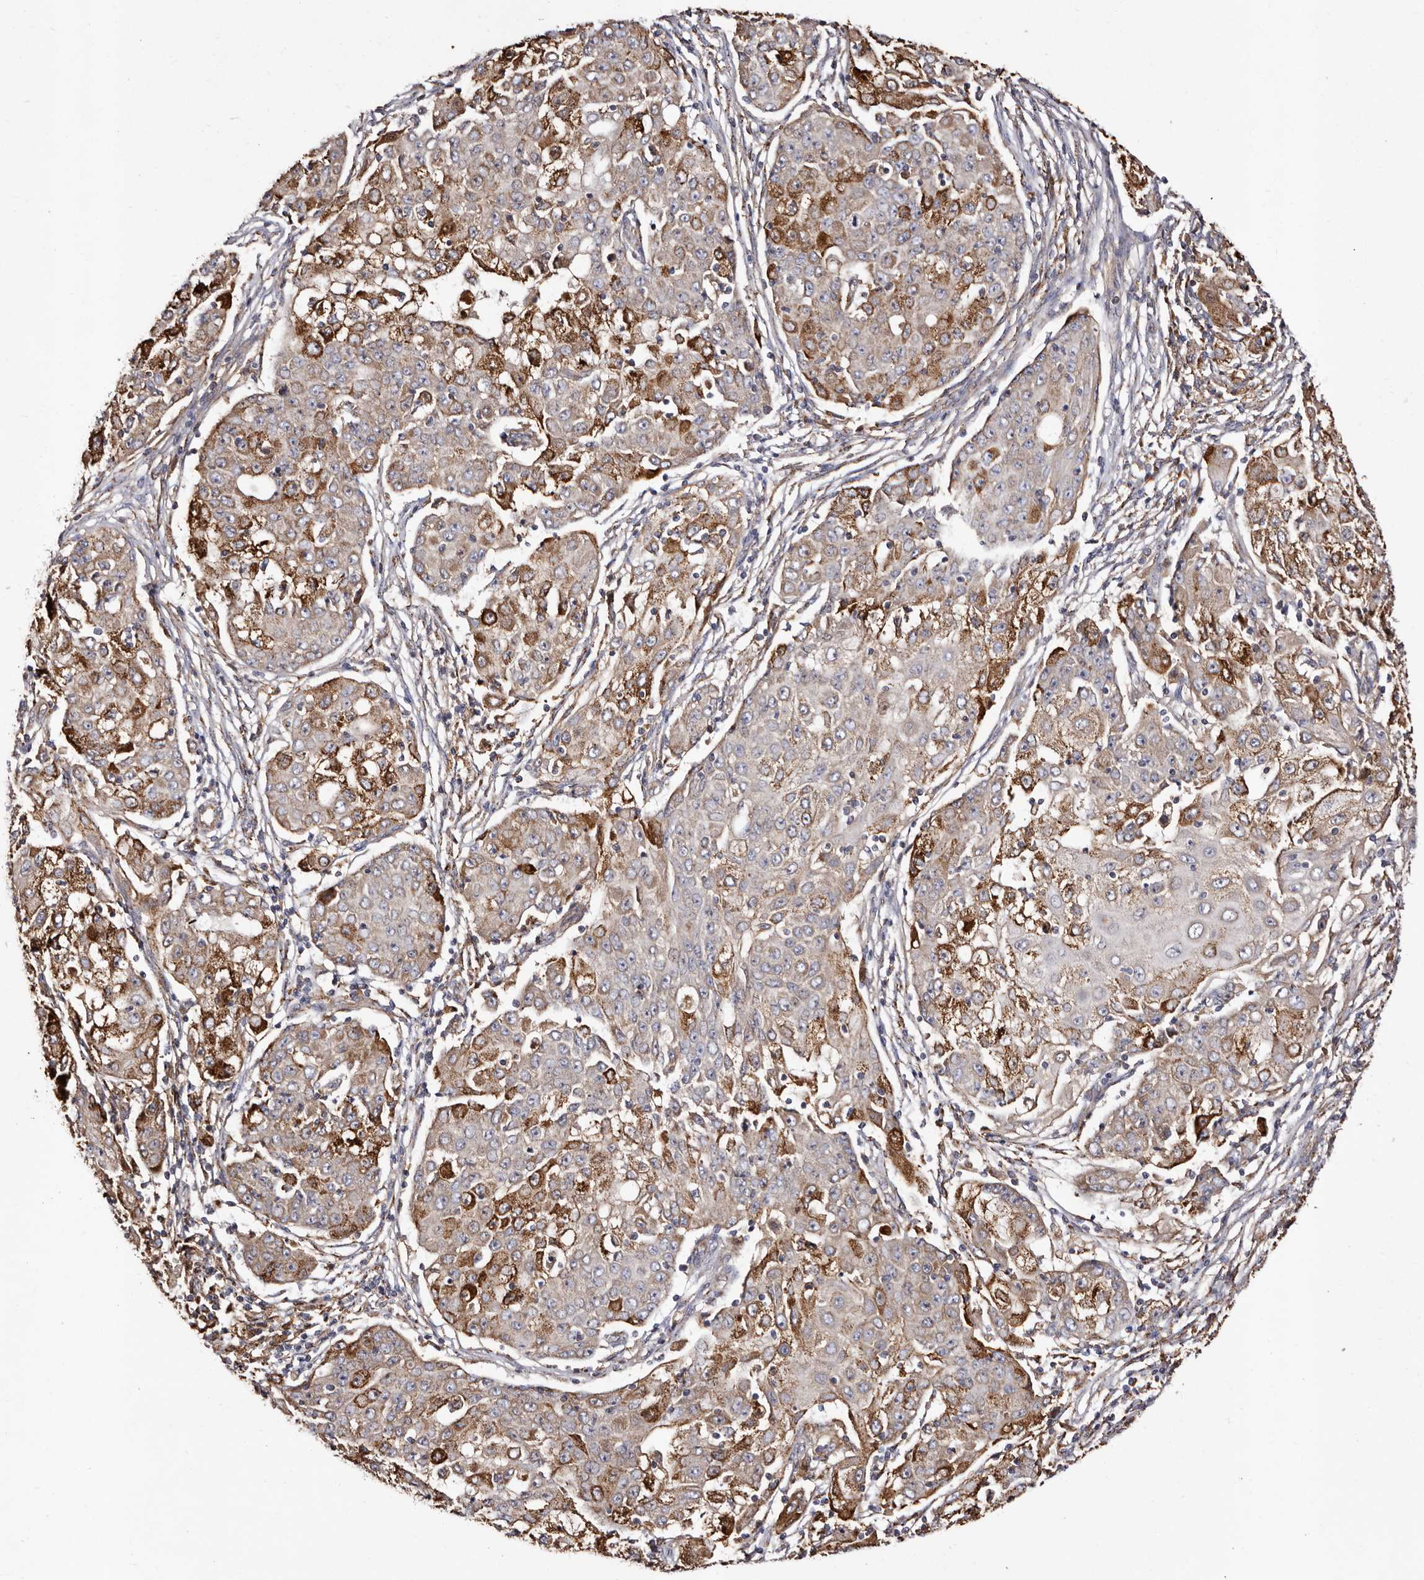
{"staining": {"intensity": "moderate", "quantity": "25%-75%", "location": "cytoplasmic/membranous"}, "tissue": "ovarian cancer", "cell_type": "Tumor cells", "image_type": "cancer", "snomed": [{"axis": "morphology", "description": "Carcinoma, endometroid"}, {"axis": "topography", "description": "Ovary"}], "caption": "Ovarian endometroid carcinoma stained for a protein (brown) displays moderate cytoplasmic/membranous positive staining in approximately 25%-75% of tumor cells.", "gene": "LUZP1", "patient": {"sex": "female", "age": 42}}